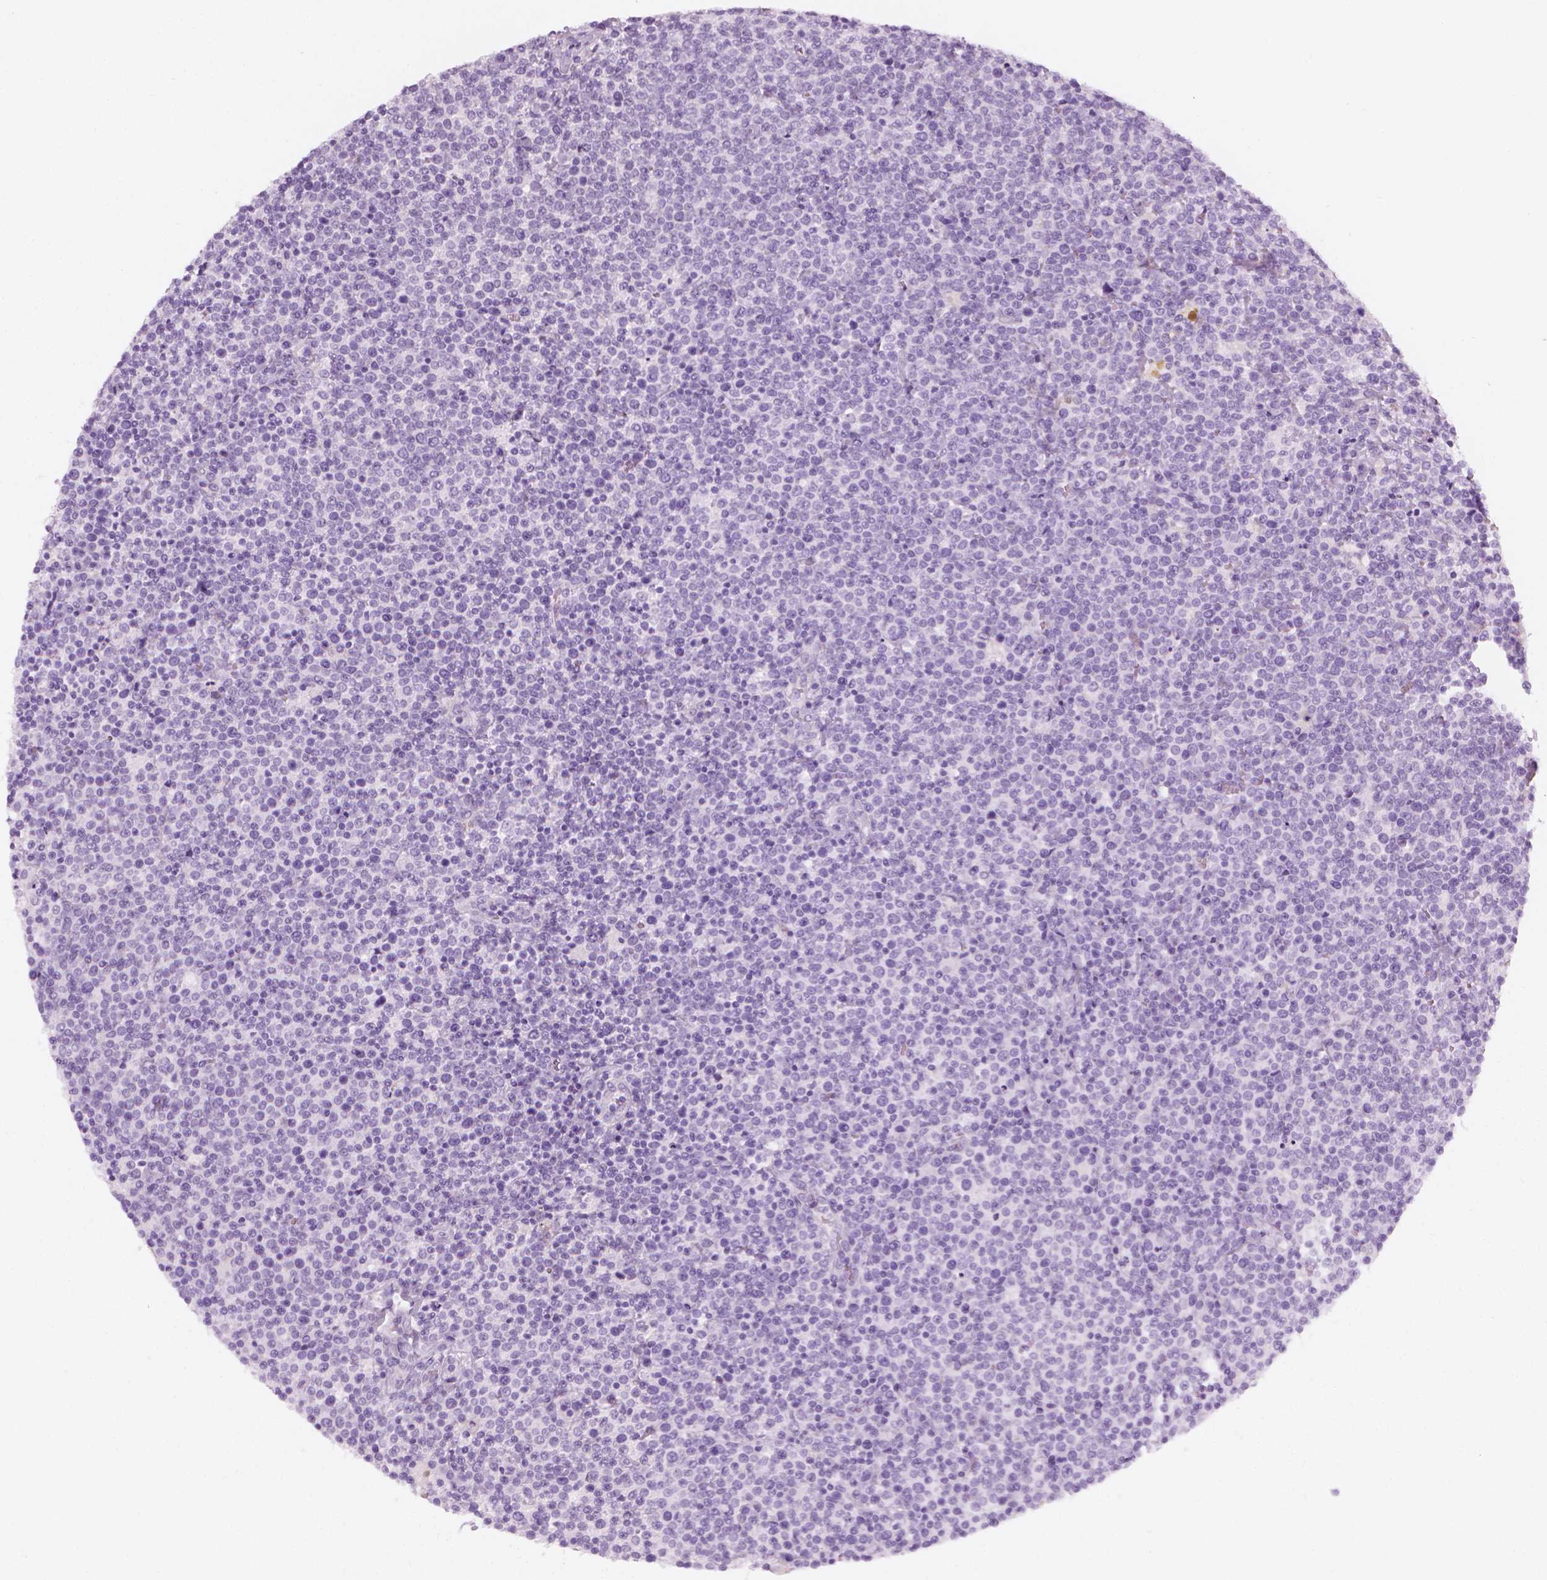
{"staining": {"intensity": "negative", "quantity": "none", "location": "none"}, "tissue": "lymphoma", "cell_type": "Tumor cells", "image_type": "cancer", "snomed": [{"axis": "morphology", "description": "Malignant lymphoma, non-Hodgkin's type, High grade"}, {"axis": "topography", "description": "Lymph node"}], "caption": "Tumor cells are negative for protein expression in human malignant lymphoma, non-Hodgkin's type (high-grade). (DAB IHC visualized using brightfield microscopy, high magnification).", "gene": "SCG3", "patient": {"sex": "male", "age": 61}}